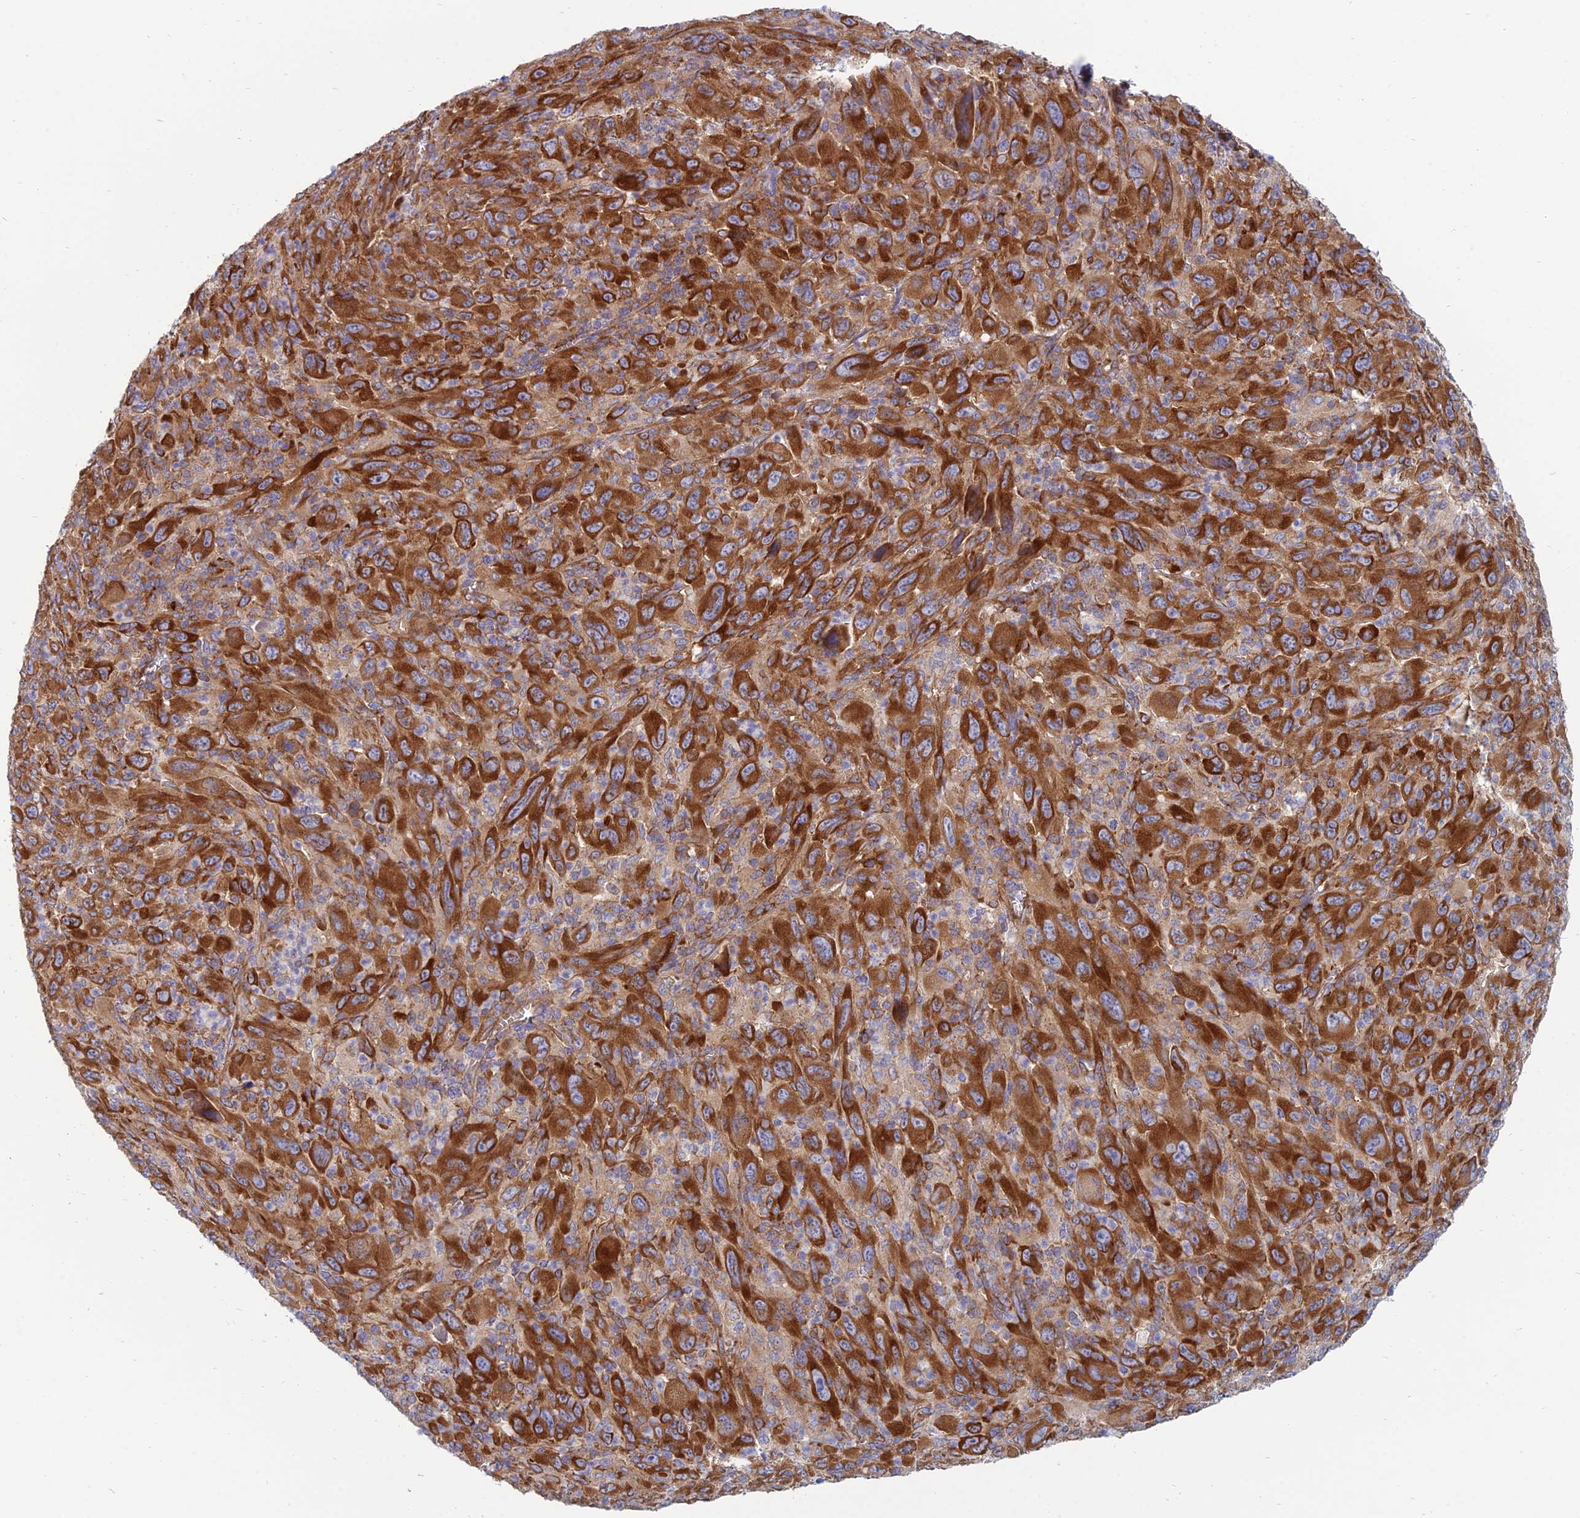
{"staining": {"intensity": "strong", "quantity": ">75%", "location": "cytoplasmic/membranous"}, "tissue": "melanoma", "cell_type": "Tumor cells", "image_type": "cancer", "snomed": [{"axis": "morphology", "description": "Malignant melanoma, Metastatic site"}, {"axis": "topography", "description": "Skin"}], "caption": "Immunohistochemical staining of malignant melanoma (metastatic site) reveals high levels of strong cytoplasmic/membranous protein staining in approximately >75% of tumor cells.", "gene": "TXLNA", "patient": {"sex": "female", "age": 56}}